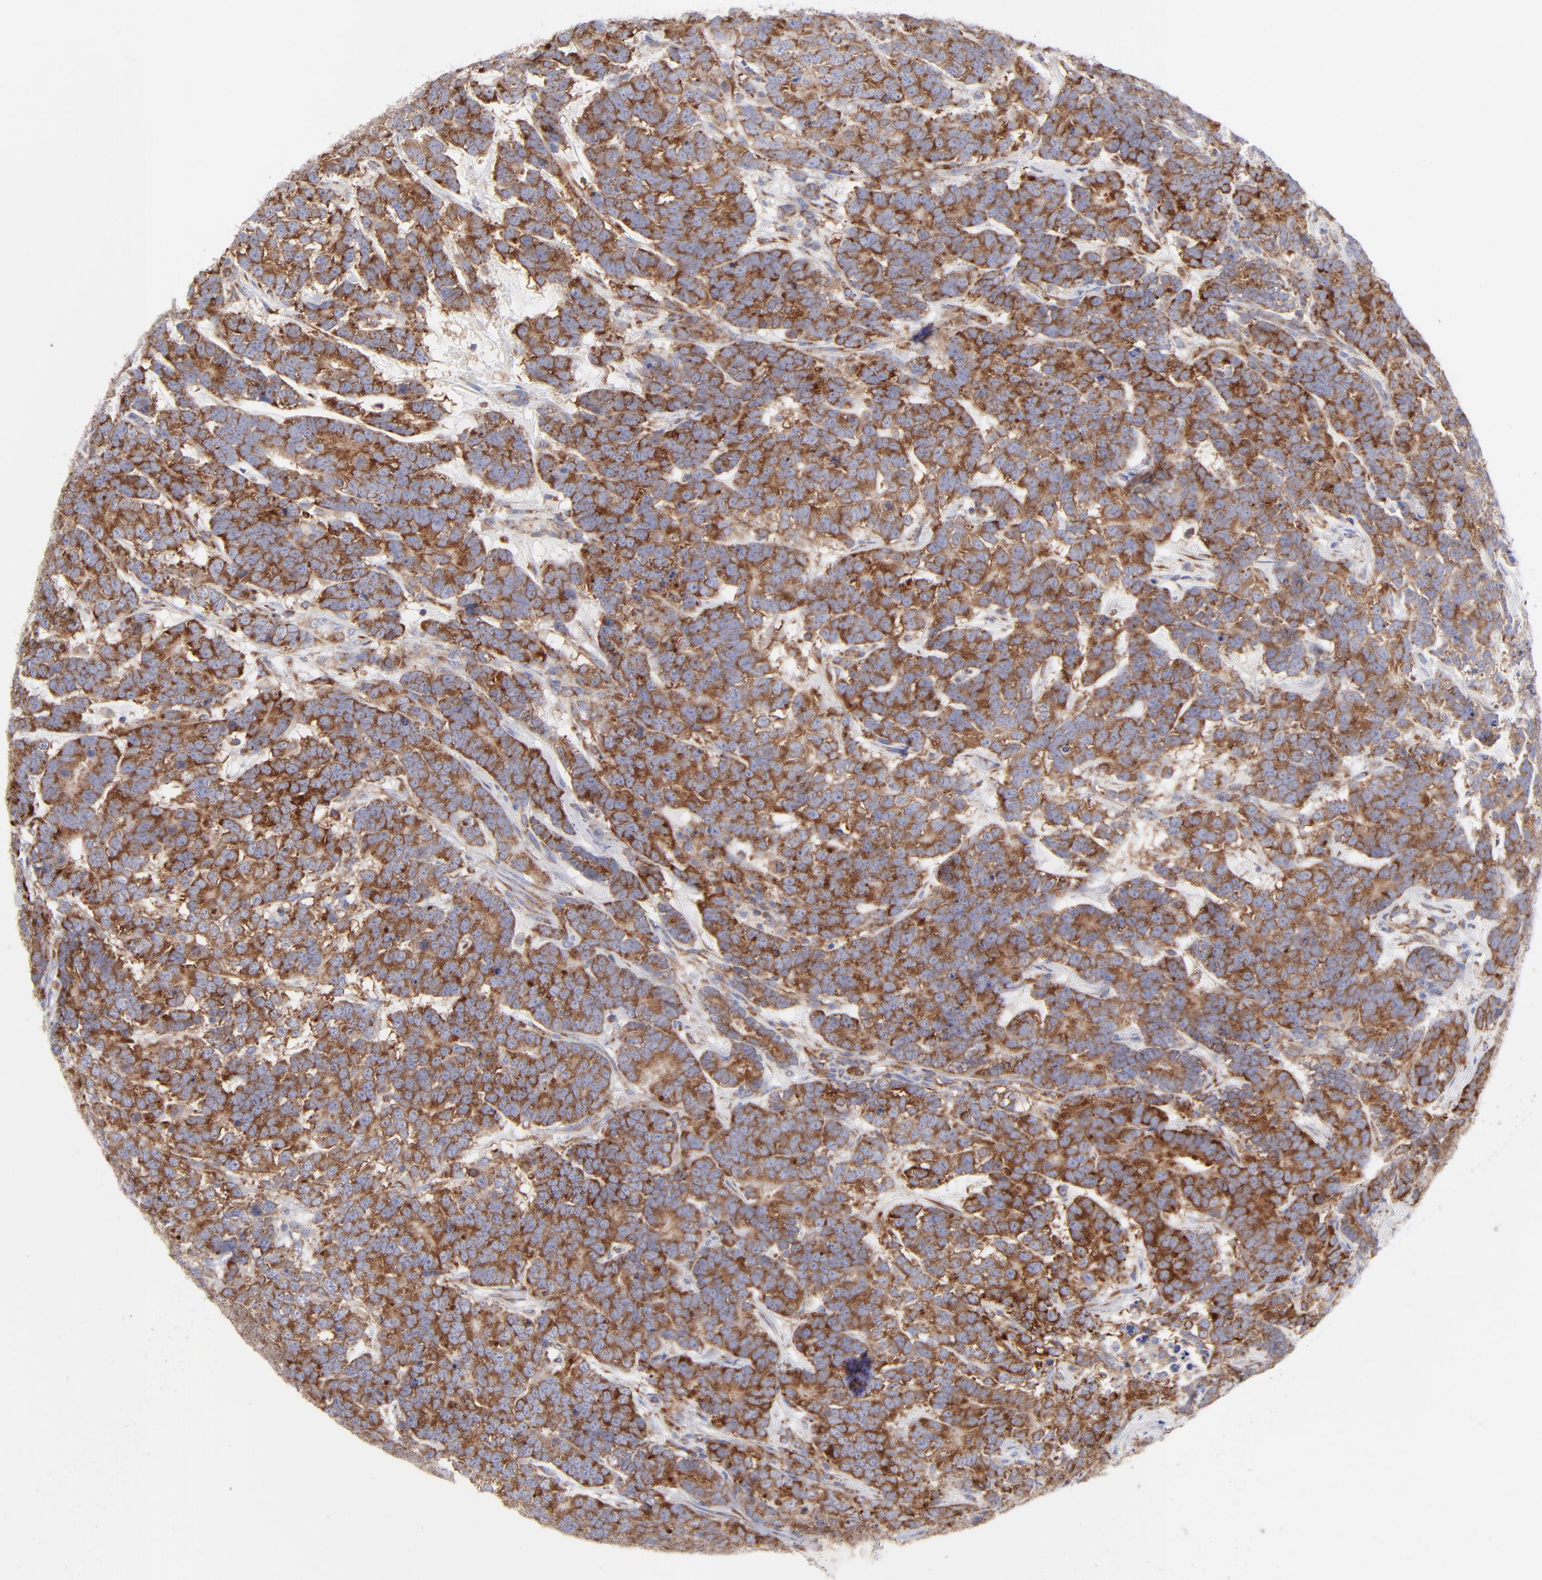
{"staining": {"intensity": "strong", "quantity": ">75%", "location": "cytoplasmic/membranous"}, "tissue": "testis cancer", "cell_type": "Tumor cells", "image_type": "cancer", "snomed": [{"axis": "morphology", "description": "Carcinoma, Embryonal, NOS"}, {"axis": "topography", "description": "Testis"}], "caption": "Protein staining reveals strong cytoplasmic/membranous positivity in approximately >75% of tumor cells in testis cancer (embryonal carcinoma). (IHC, brightfield microscopy, high magnification).", "gene": "EIF2AK2", "patient": {"sex": "male", "age": 26}}